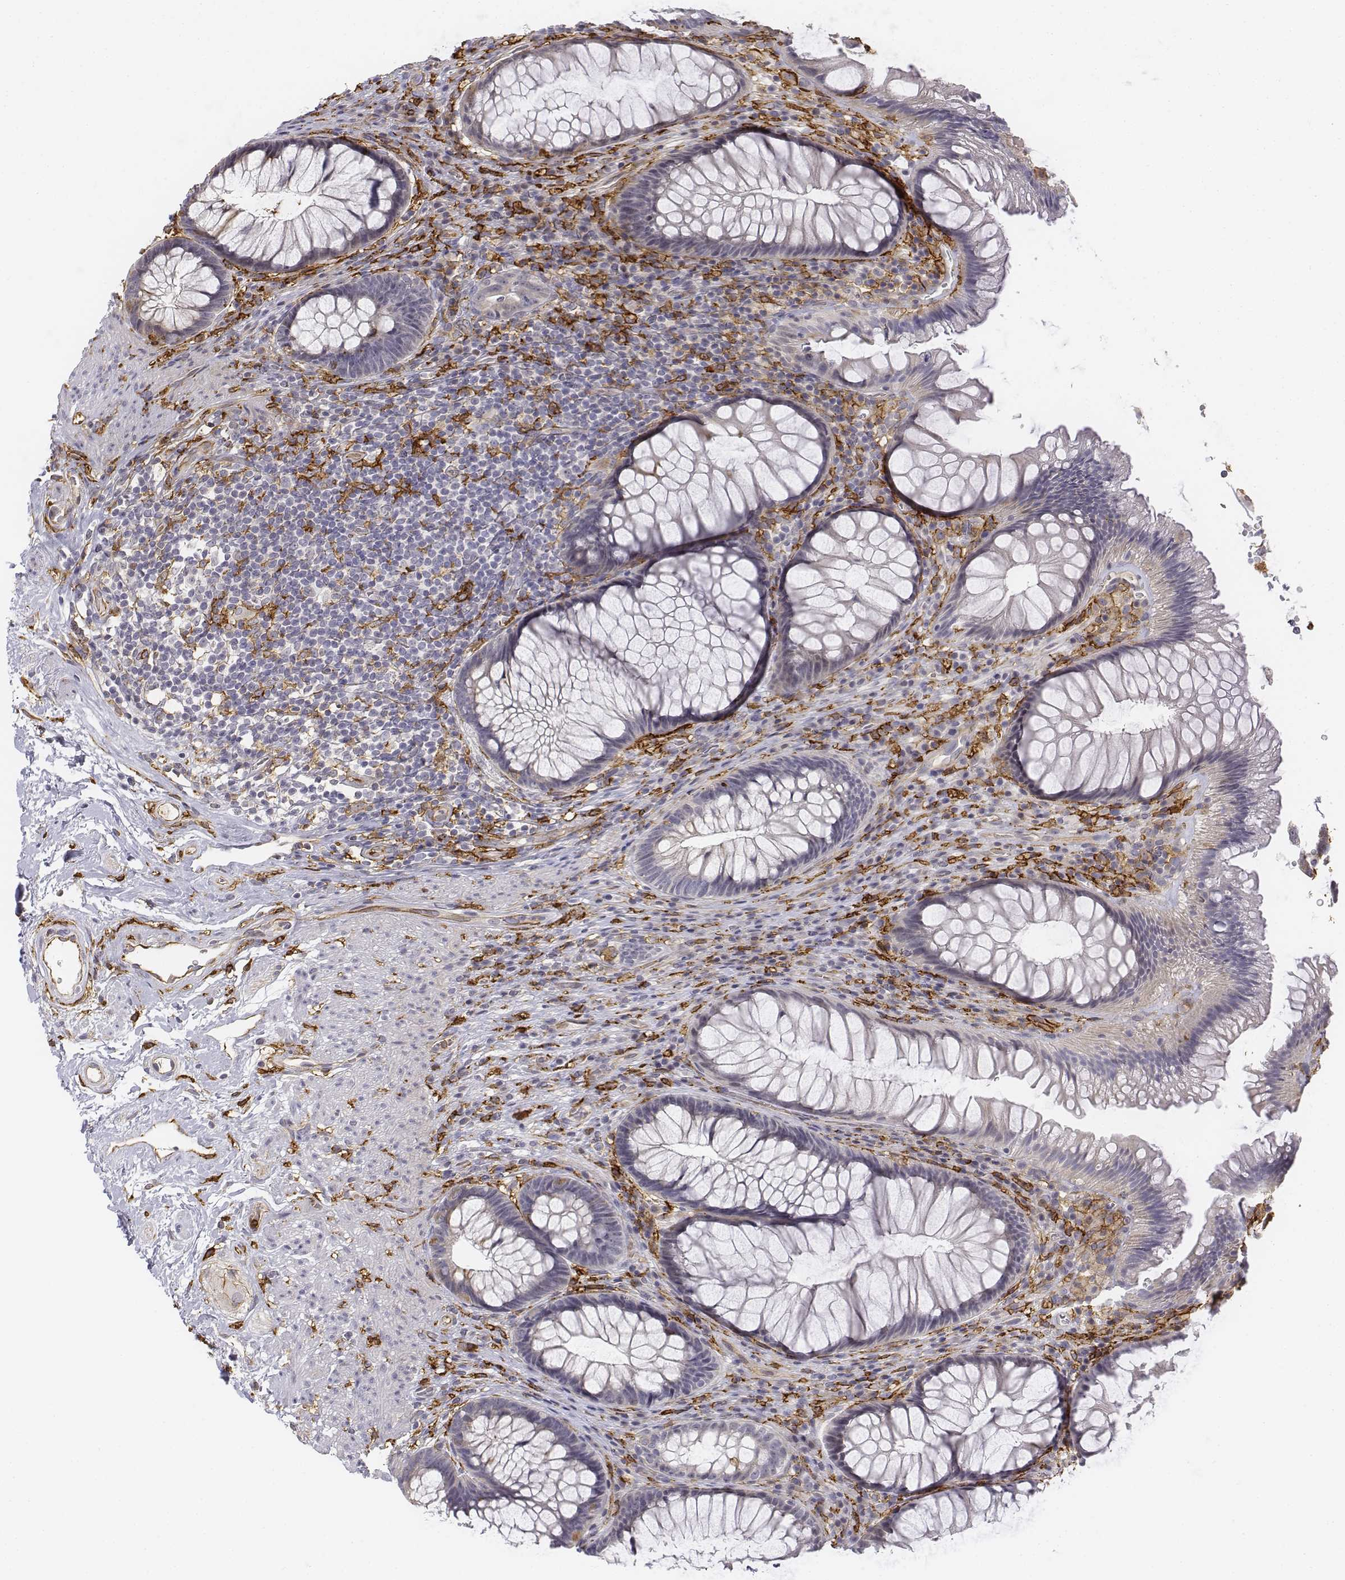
{"staining": {"intensity": "negative", "quantity": "none", "location": "none"}, "tissue": "rectum", "cell_type": "Glandular cells", "image_type": "normal", "snomed": [{"axis": "morphology", "description": "Normal tissue, NOS"}, {"axis": "topography", "description": "Smooth muscle"}, {"axis": "topography", "description": "Rectum"}], "caption": "The immunohistochemistry photomicrograph has no significant expression in glandular cells of rectum.", "gene": "CD14", "patient": {"sex": "male", "age": 53}}